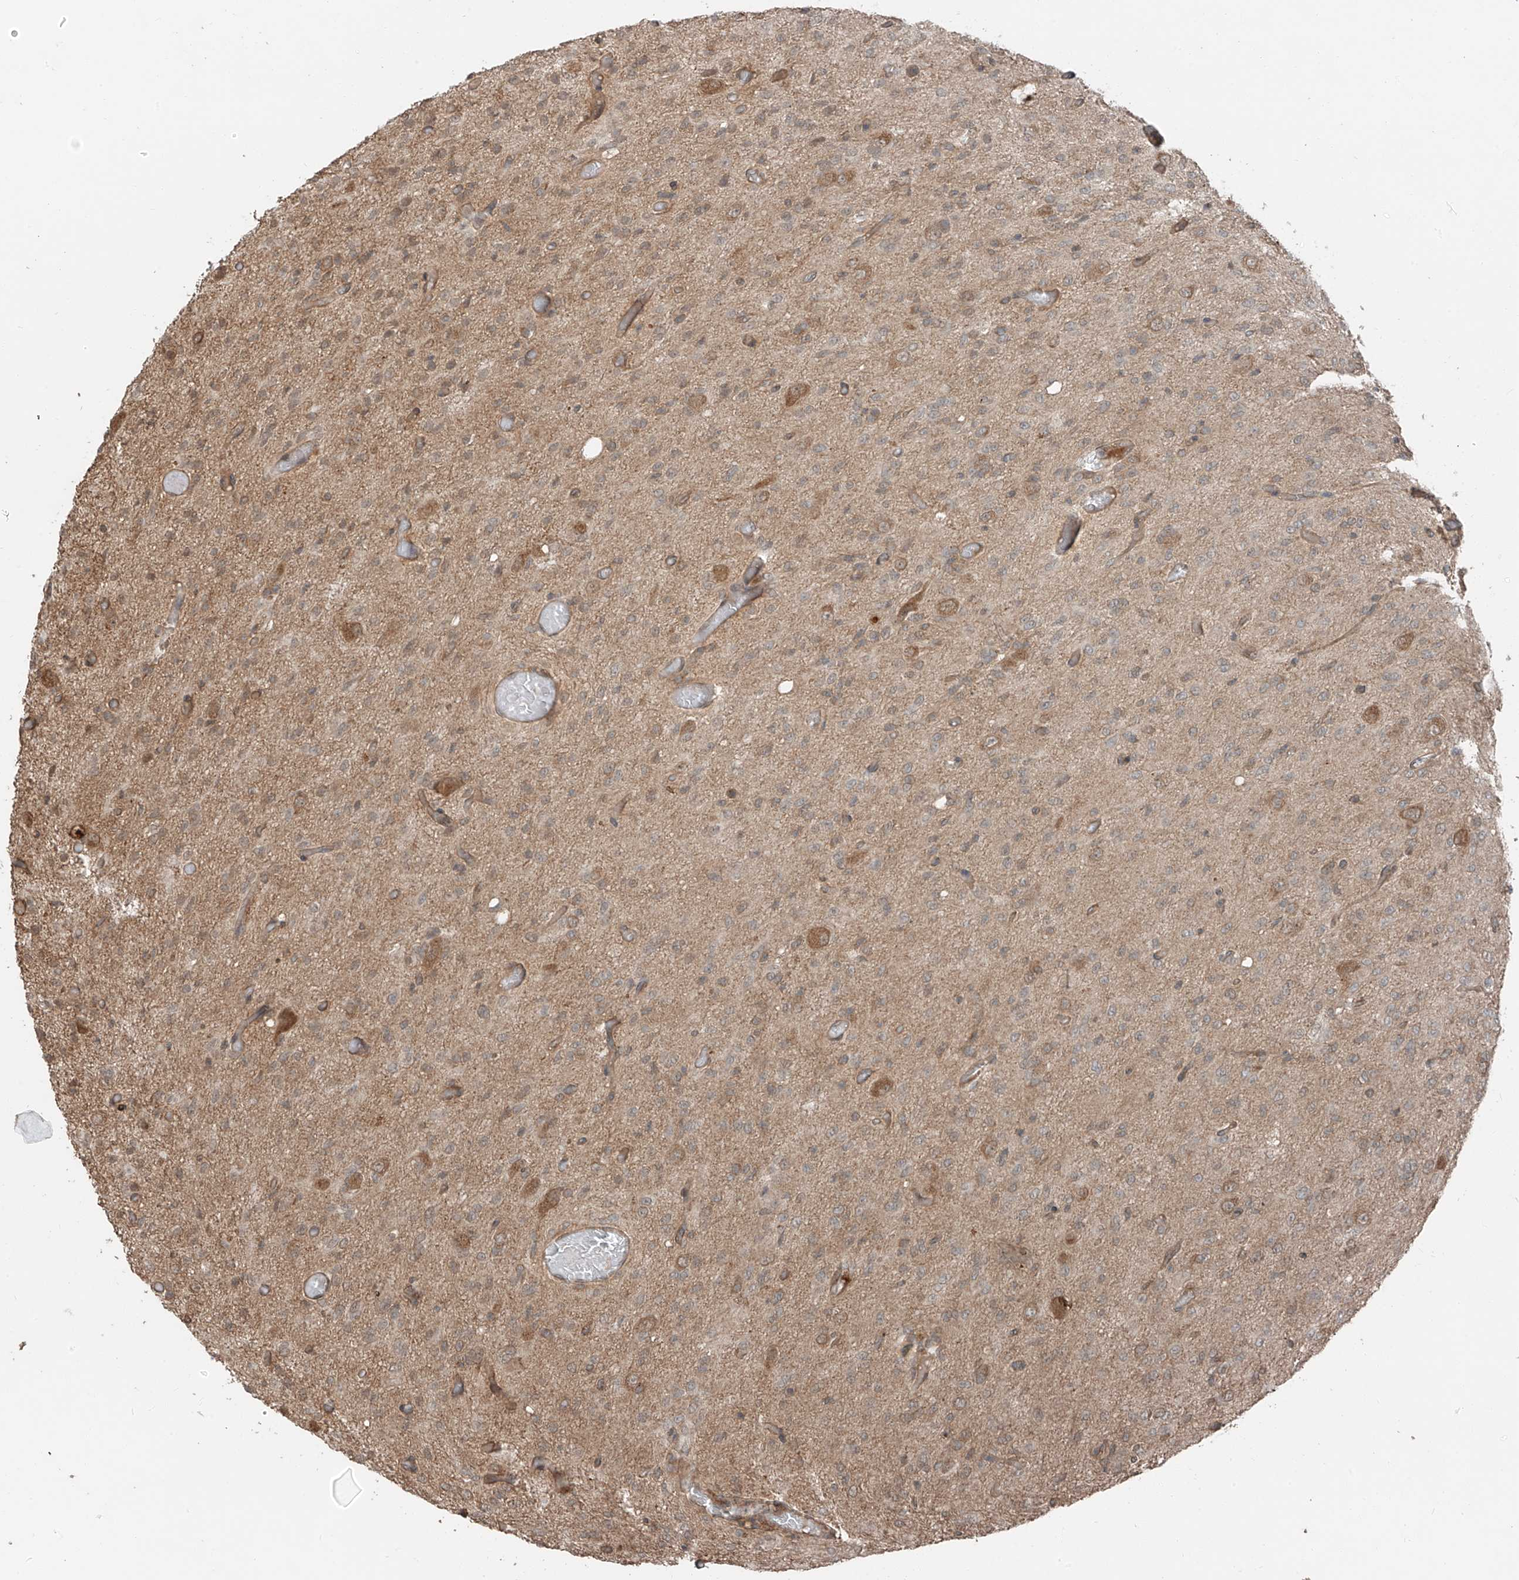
{"staining": {"intensity": "weak", "quantity": ">75%", "location": "cytoplasmic/membranous"}, "tissue": "glioma", "cell_type": "Tumor cells", "image_type": "cancer", "snomed": [{"axis": "morphology", "description": "Glioma, malignant, High grade"}, {"axis": "topography", "description": "Brain"}], "caption": "A brown stain highlights weak cytoplasmic/membranous positivity of a protein in human malignant glioma (high-grade) tumor cells. The protein is stained brown, and the nuclei are stained in blue (DAB (3,3'-diaminobenzidine) IHC with brightfield microscopy, high magnification).", "gene": "CEP162", "patient": {"sex": "female", "age": 59}}